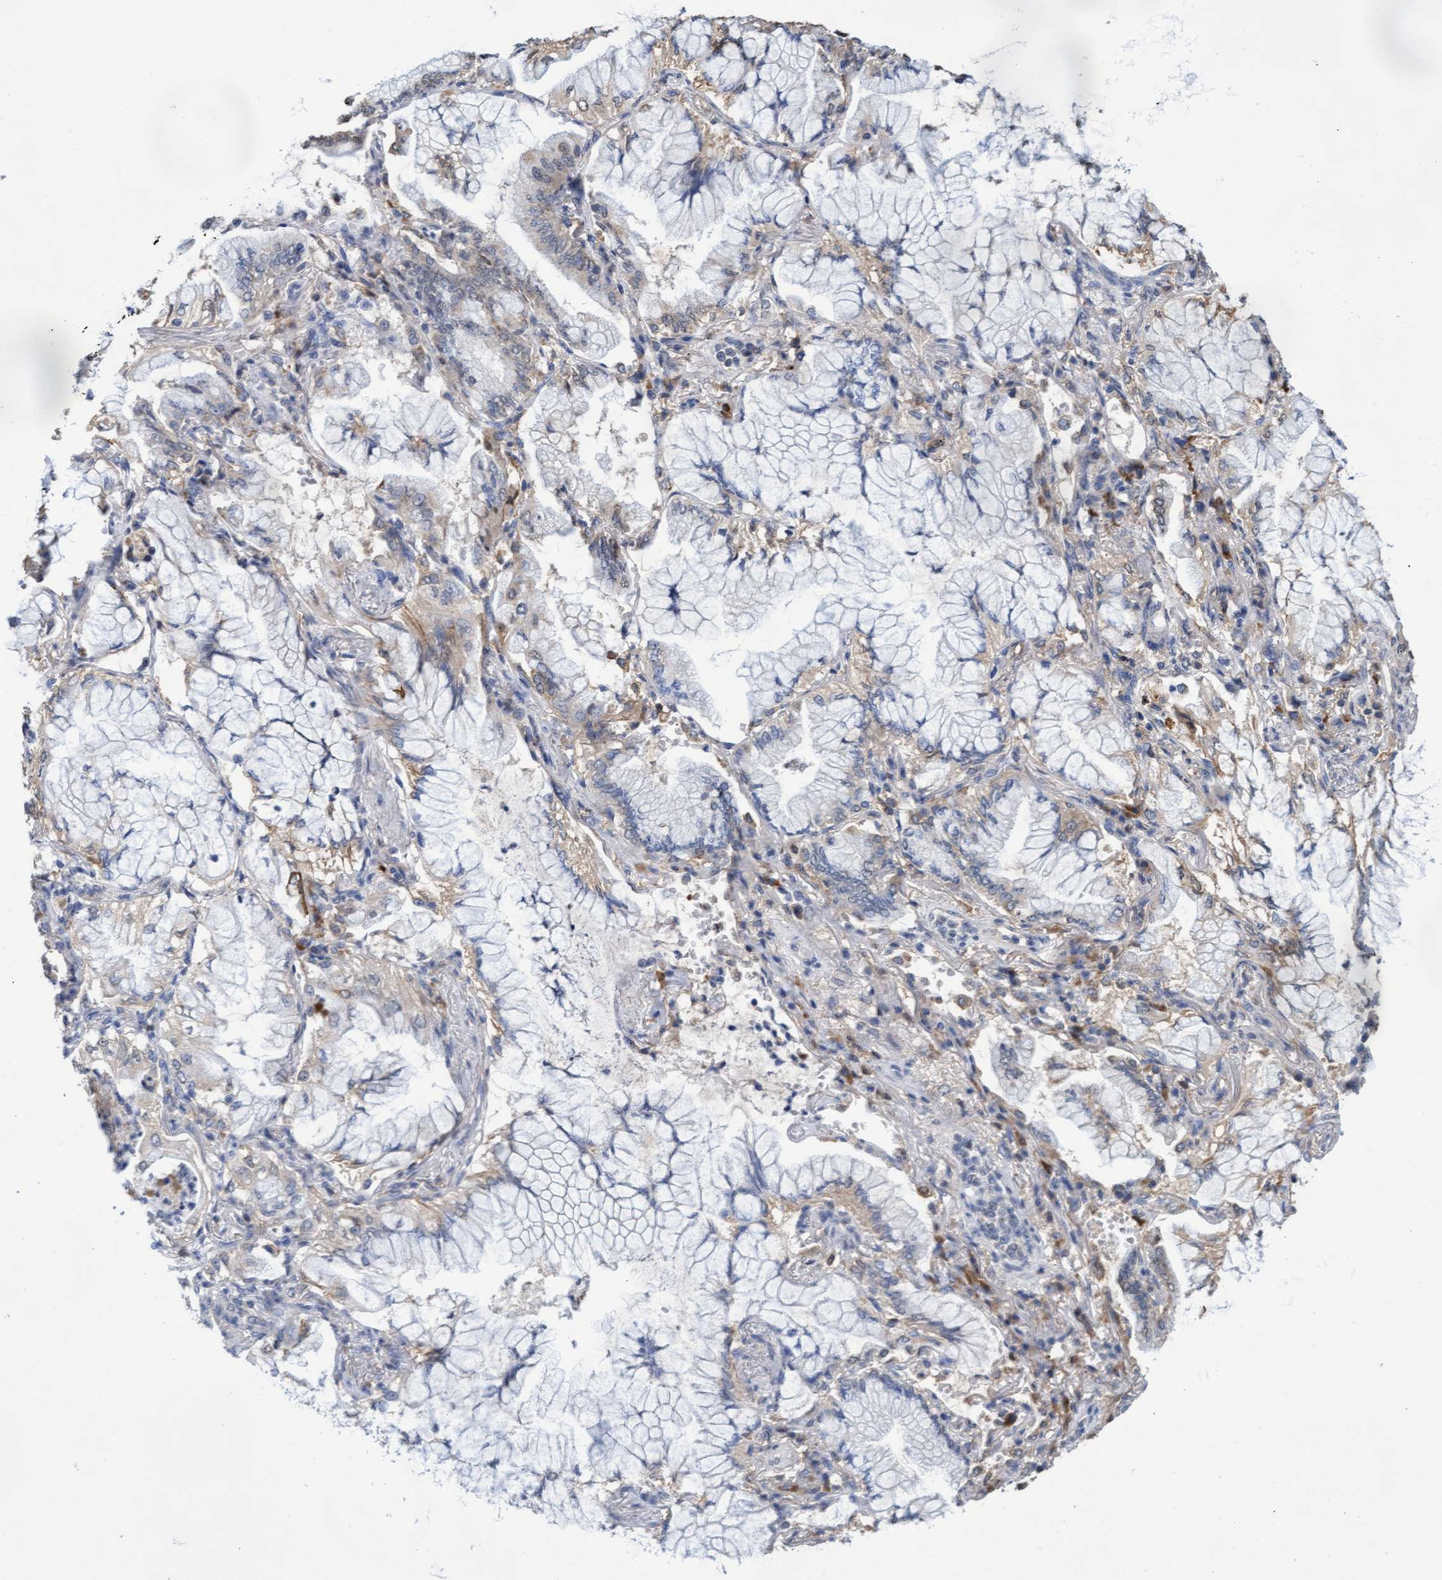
{"staining": {"intensity": "weak", "quantity": "<25%", "location": "cytoplasmic/membranous"}, "tissue": "lung cancer", "cell_type": "Tumor cells", "image_type": "cancer", "snomed": [{"axis": "morphology", "description": "Adenocarcinoma, NOS"}, {"axis": "topography", "description": "Lung"}], "caption": "Protein analysis of lung cancer (adenocarcinoma) shows no significant expression in tumor cells.", "gene": "GPR39", "patient": {"sex": "female", "age": 70}}